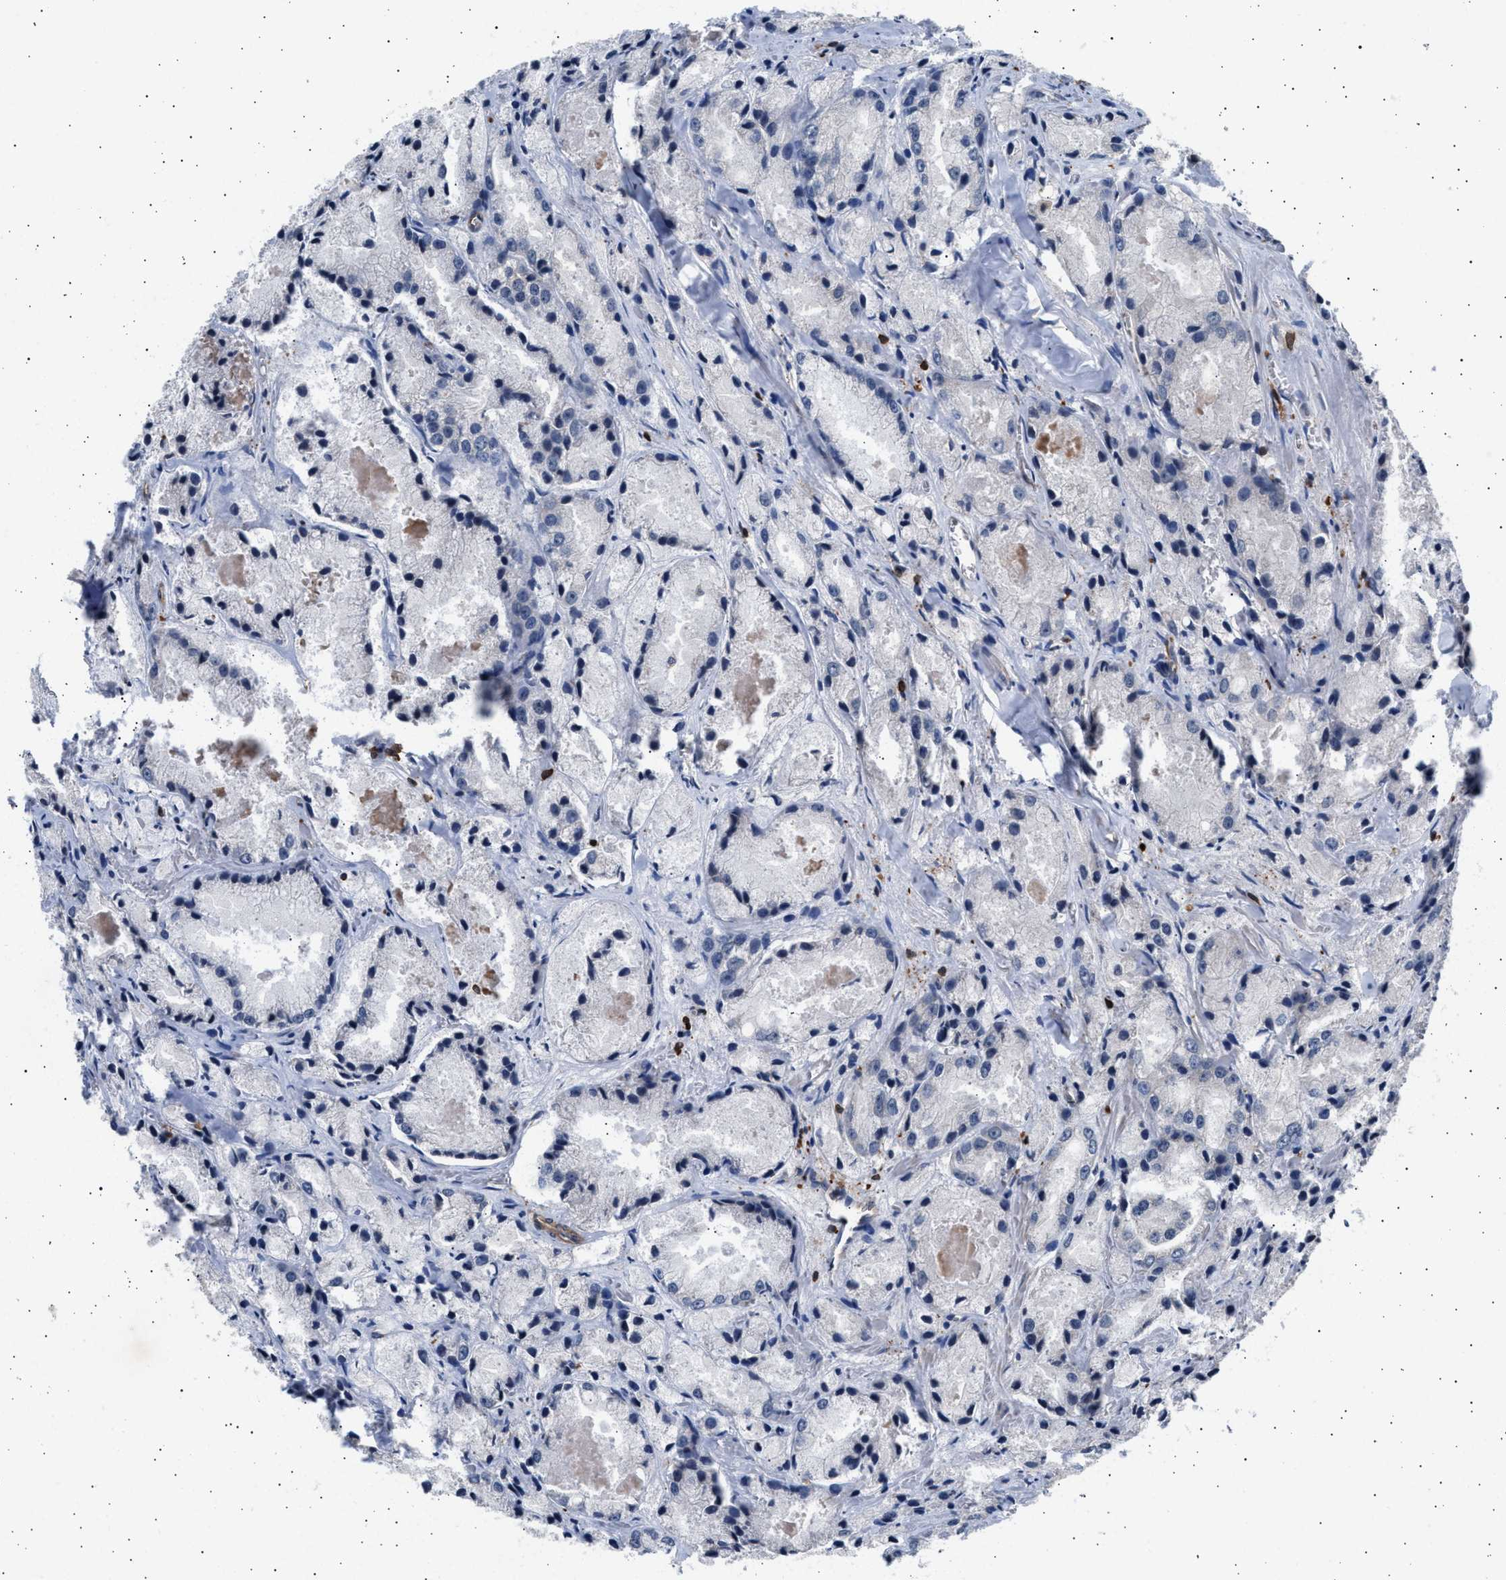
{"staining": {"intensity": "negative", "quantity": "none", "location": "none"}, "tissue": "prostate cancer", "cell_type": "Tumor cells", "image_type": "cancer", "snomed": [{"axis": "morphology", "description": "Adenocarcinoma, Low grade"}, {"axis": "topography", "description": "Prostate"}], "caption": "Tumor cells are negative for brown protein staining in low-grade adenocarcinoma (prostate).", "gene": "GRAP2", "patient": {"sex": "male", "age": 64}}